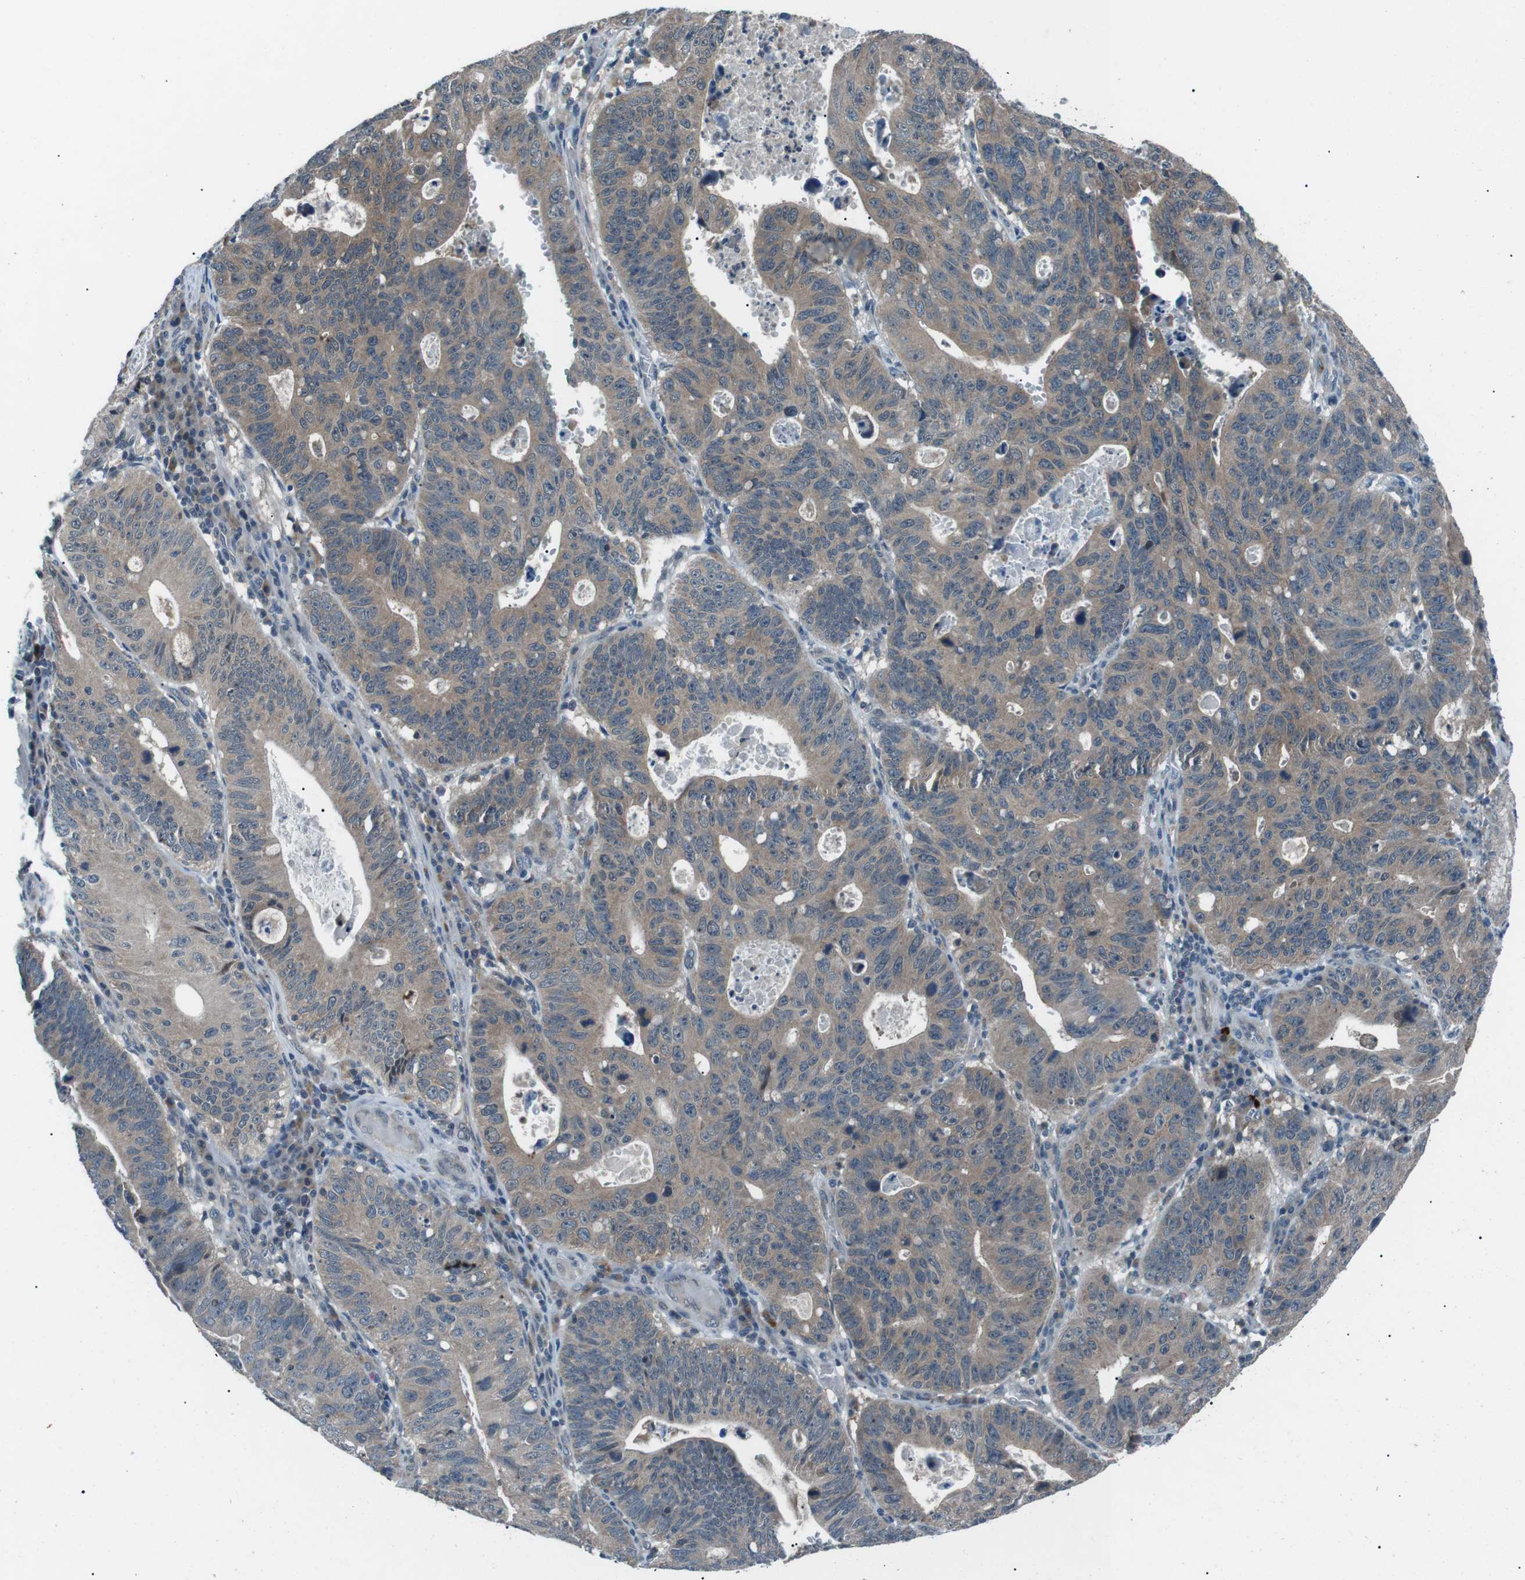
{"staining": {"intensity": "weak", "quantity": ">75%", "location": "cytoplasmic/membranous"}, "tissue": "stomach cancer", "cell_type": "Tumor cells", "image_type": "cancer", "snomed": [{"axis": "morphology", "description": "Adenocarcinoma, NOS"}, {"axis": "topography", "description": "Stomach"}], "caption": "Brown immunohistochemical staining in human stomach adenocarcinoma shows weak cytoplasmic/membranous expression in approximately >75% of tumor cells.", "gene": "LRIG2", "patient": {"sex": "male", "age": 59}}